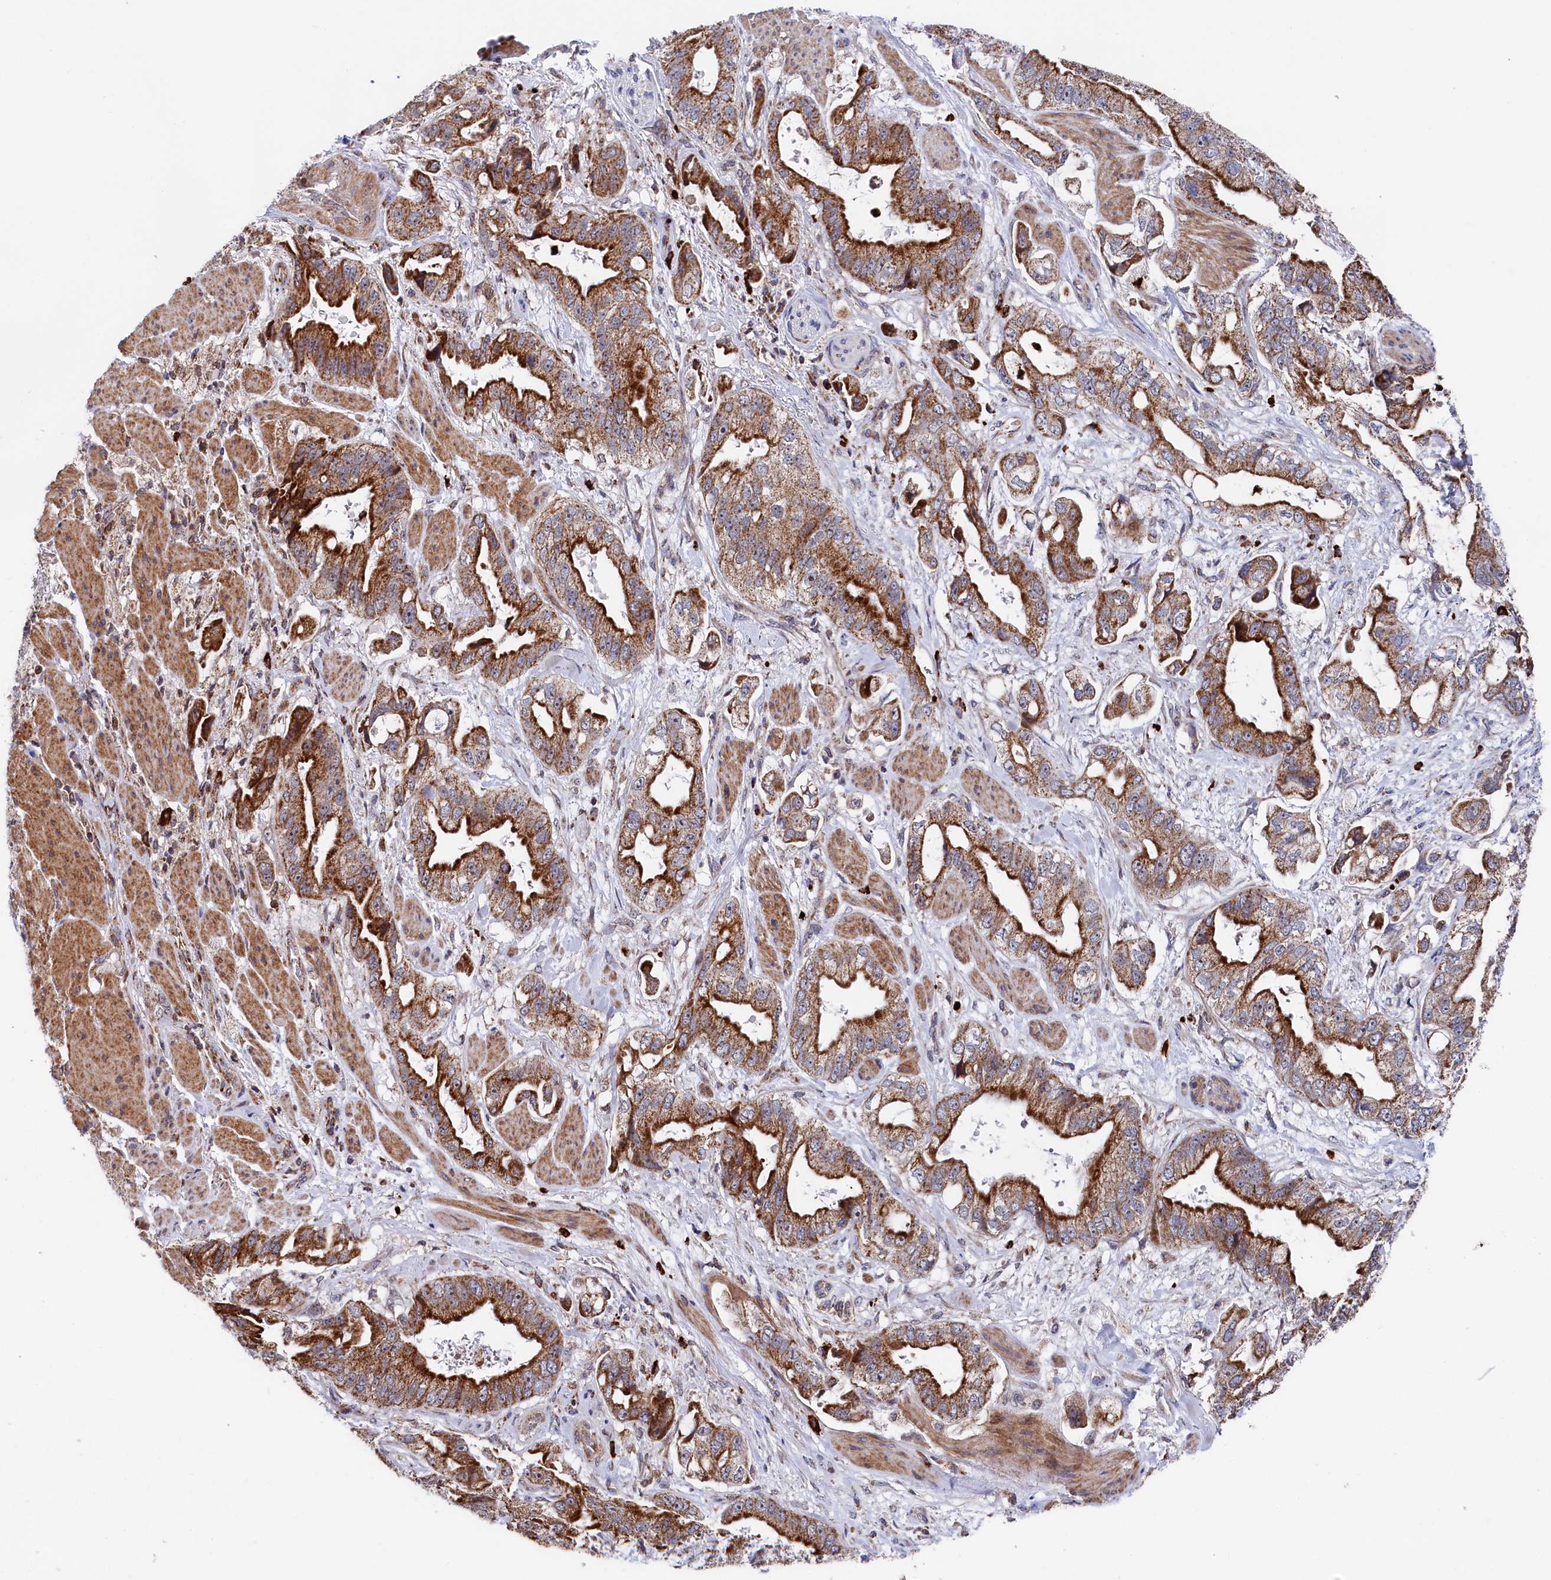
{"staining": {"intensity": "strong", "quantity": ">75%", "location": "cytoplasmic/membranous"}, "tissue": "stomach cancer", "cell_type": "Tumor cells", "image_type": "cancer", "snomed": [{"axis": "morphology", "description": "Adenocarcinoma, NOS"}, {"axis": "topography", "description": "Stomach"}], "caption": "The micrograph displays staining of stomach cancer, revealing strong cytoplasmic/membranous protein positivity (brown color) within tumor cells.", "gene": "CHCHD1", "patient": {"sex": "male", "age": 62}}